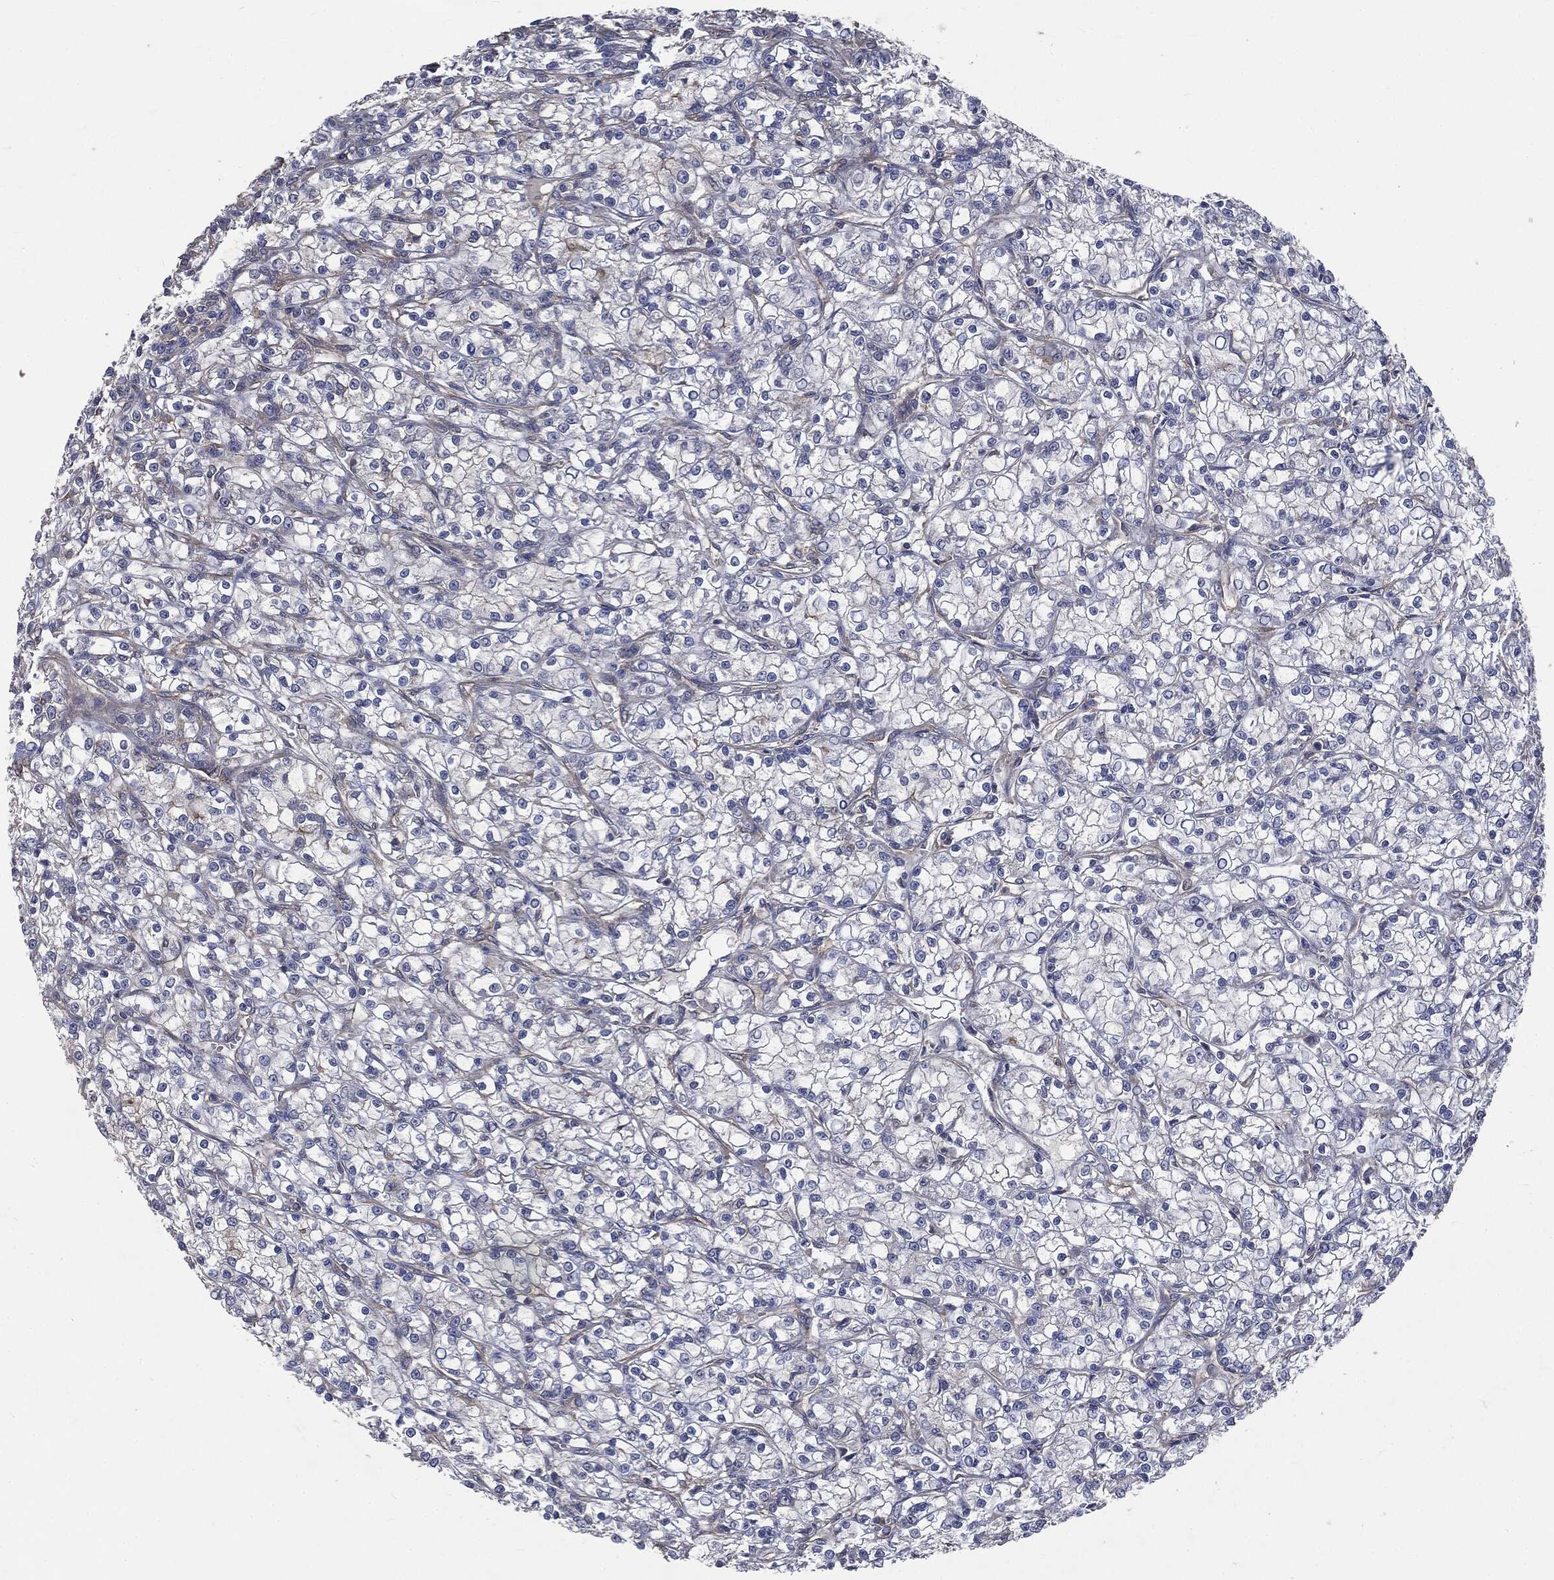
{"staining": {"intensity": "negative", "quantity": "none", "location": "none"}, "tissue": "renal cancer", "cell_type": "Tumor cells", "image_type": "cancer", "snomed": [{"axis": "morphology", "description": "Adenocarcinoma, NOS"}, {"axis": "topography", "description": "Kidney"}], "caption": "Renal cancer (adenocarcinoma) was stained to show a protein in brown. There is no significant positivity in tumor cells.", "gene": "EPS15L1", "patient": {"sex": "female", "age": 59}}